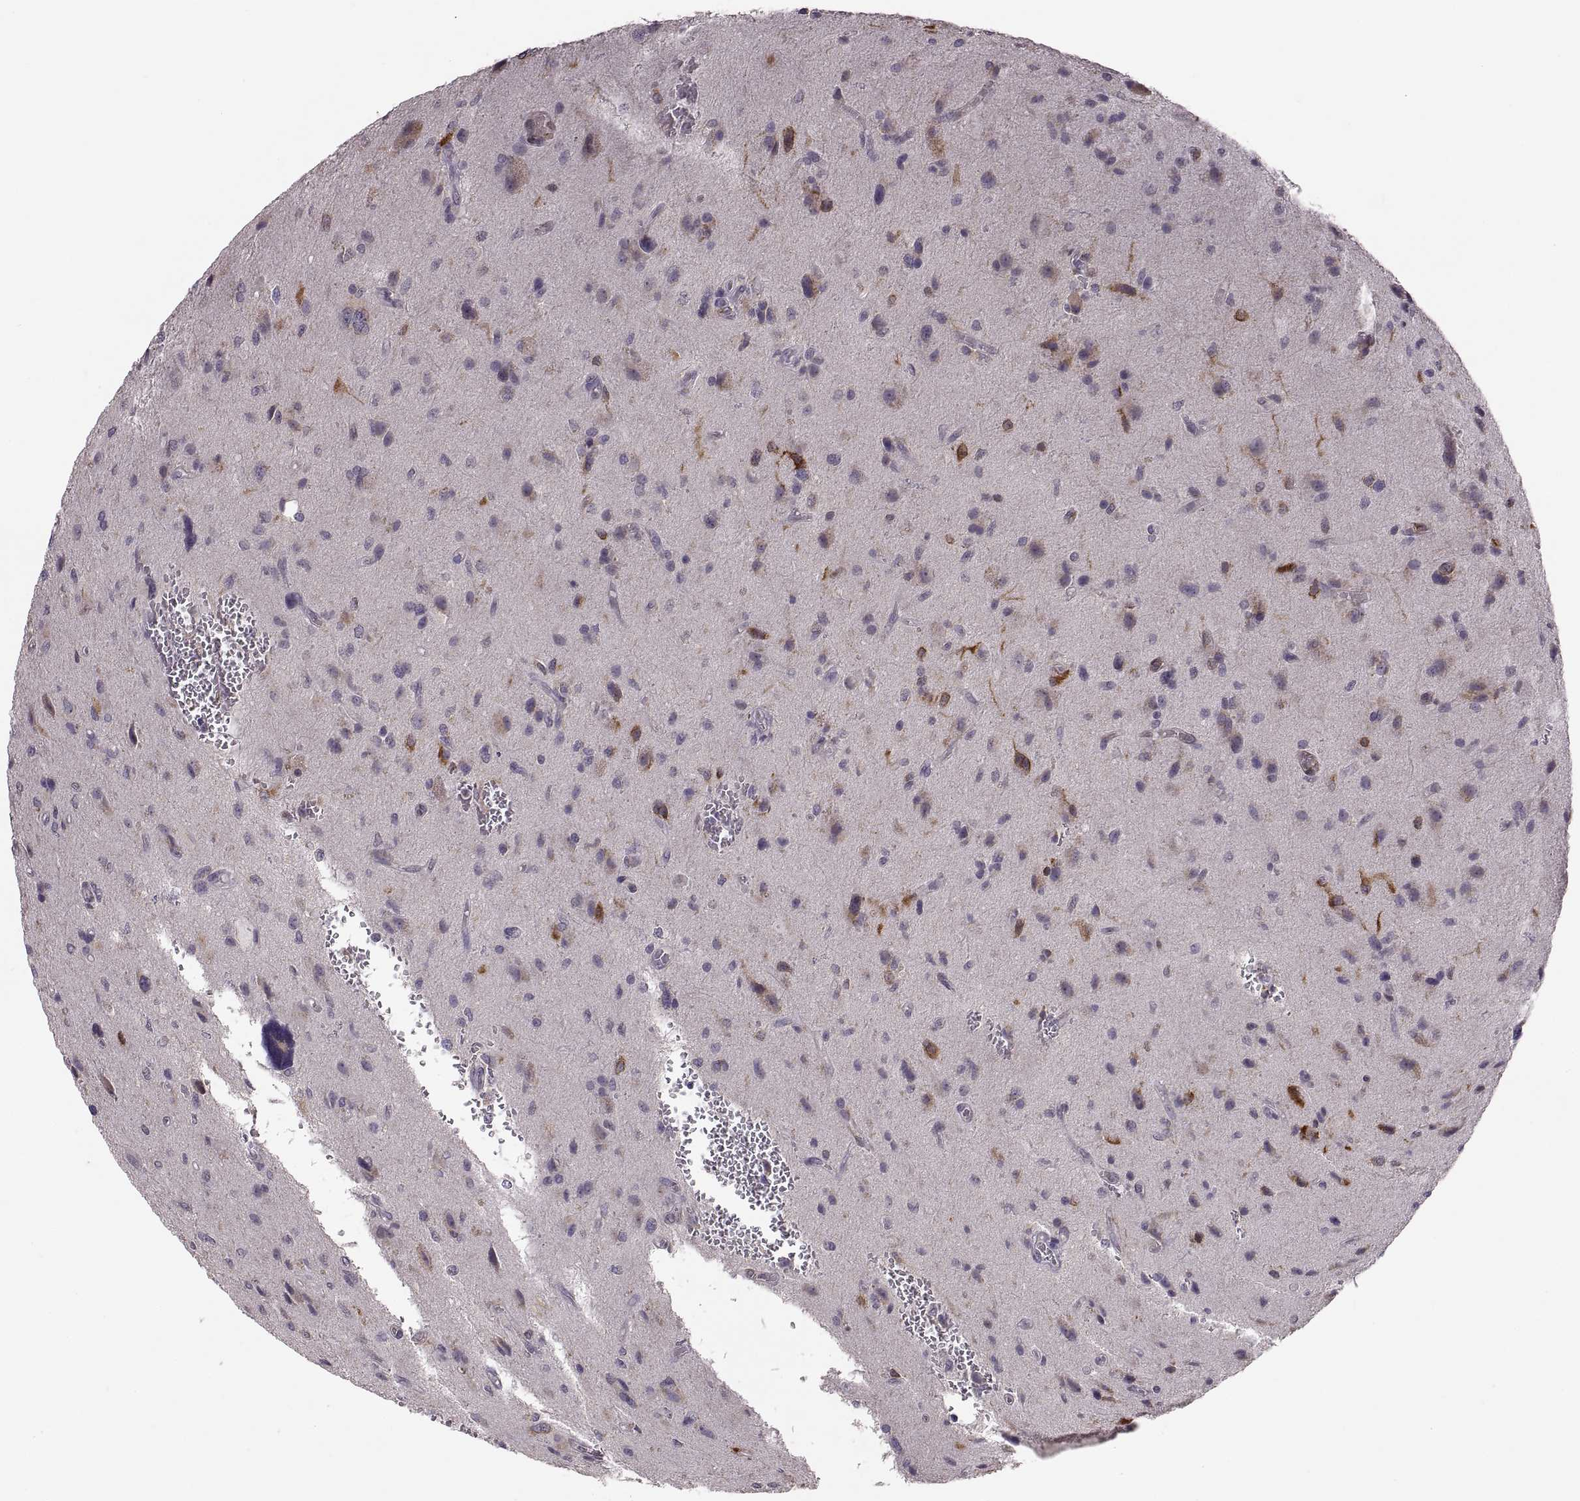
{"staining": {"intensity": "negative", "quantity": "none", "location": "none"}, "tissue": "glioma", "cell_type": "Tumor cells", "image_type": "cancer", "snomed": [{"axis": "morphology", "description": "Glioma, malignant, NOS"}, {"axis": "morphology", "description": "Glioma, malignant, High grade"}, {"axis": "topography", "description": "Brain"}], "caption": "An immunohistochemistry image of glioma is shown. There is no staining in tumor cells of glioma.", "gene": "HMGCR", "patient": {"sex": "female", "age": 71}}